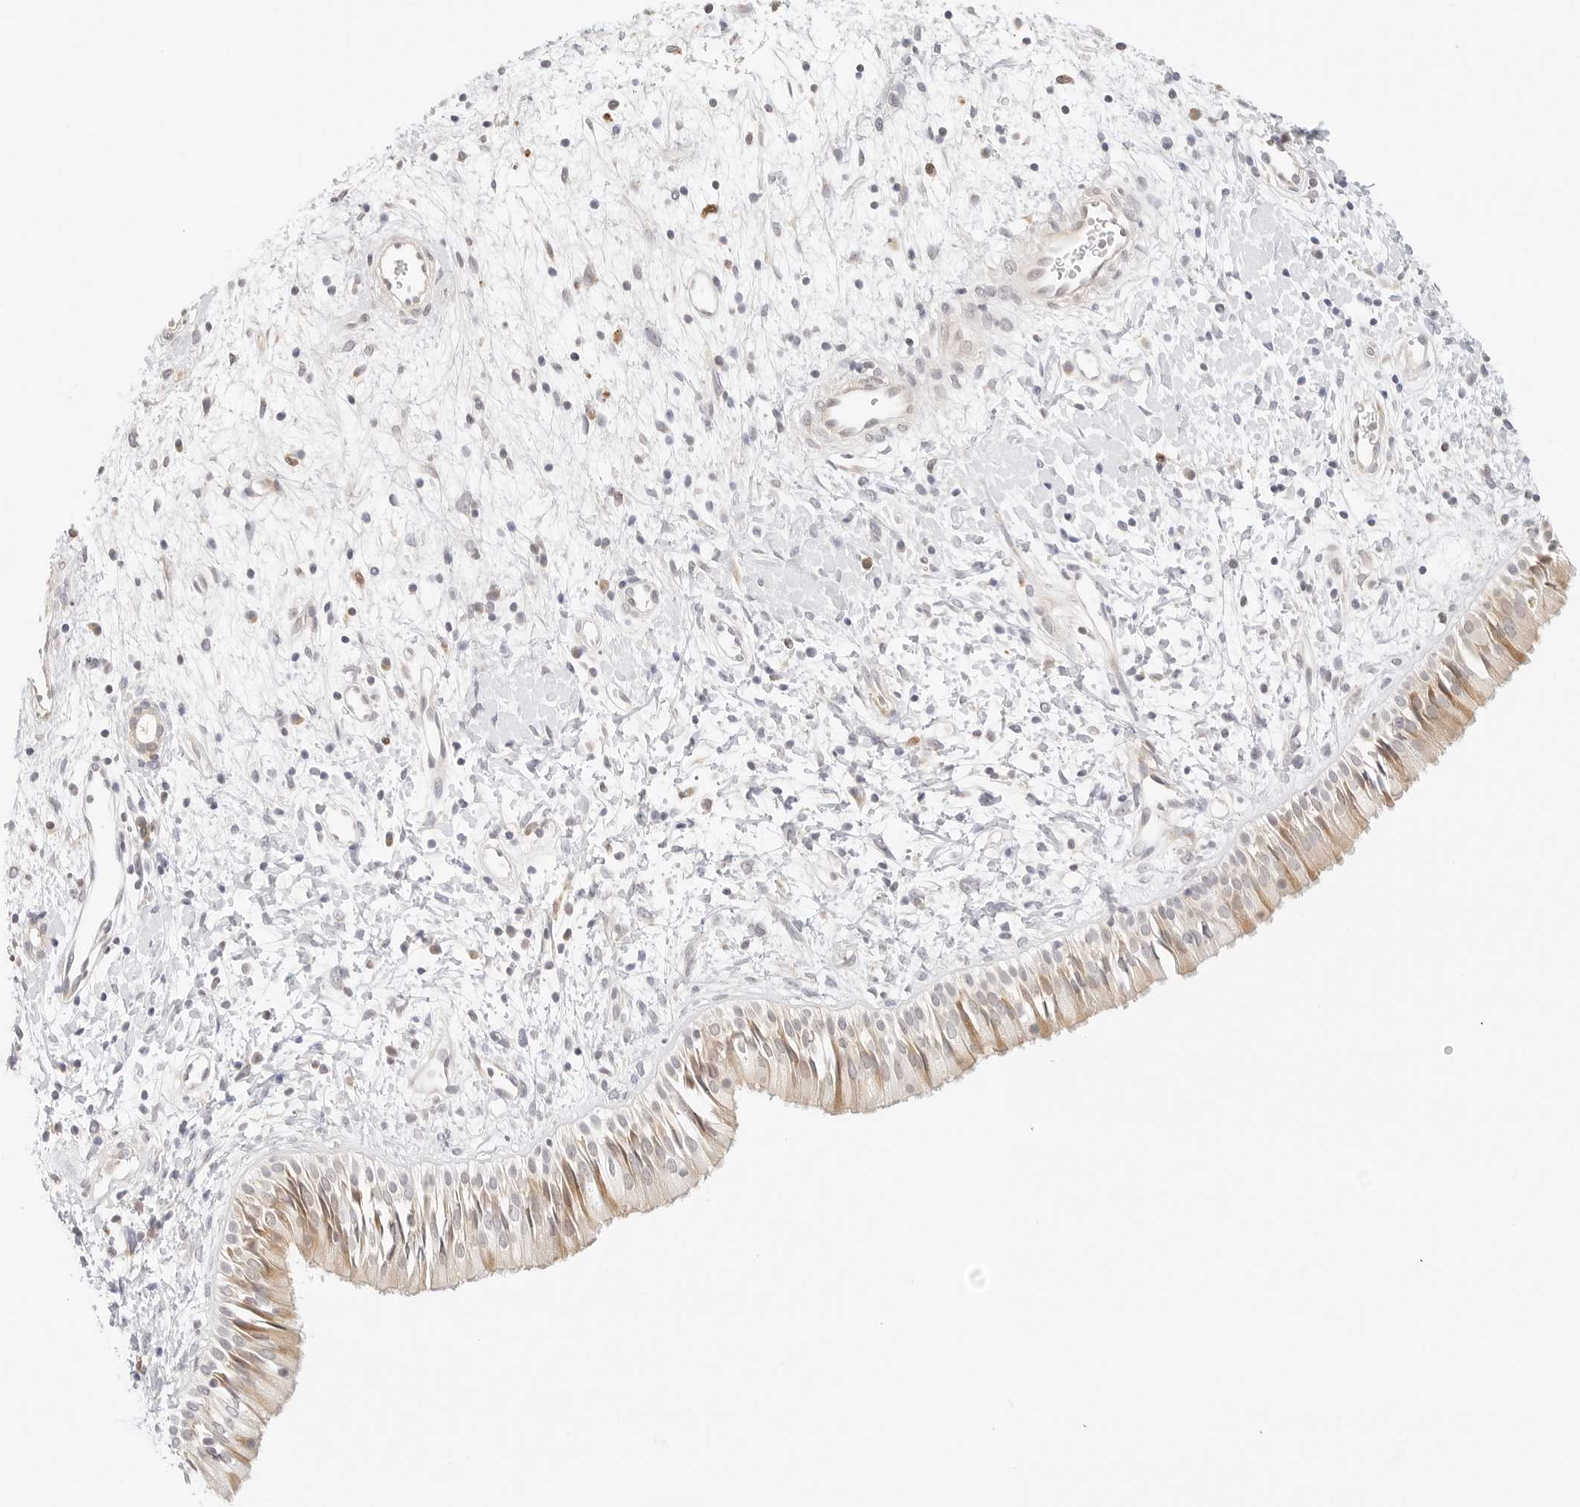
{"staining": {"intensity": "moderate", "quantity": "25%-75%", "location": "cytoplasmic/membranous"}, "tissue": "nasopharynx", "cell_type": "Respiratory epithelial cells", "image_type": "normal", "snomed": [{"axis": "morphology", "description": "Normal tissue, NOS"}, {"axis": "topography", "description": "Nasopharynx"}], "caption": "DAB immunohistochemical staining of unremarkable nasopharynx exhibits moderate cytoplasmic/membranous protein expression in about 25%-75% of respiratory epithelial cells. (IHC, brightfield microscopy, high magnification).", "gene": "ERO1B", "patient": {"sex": "male", "age": 22}}